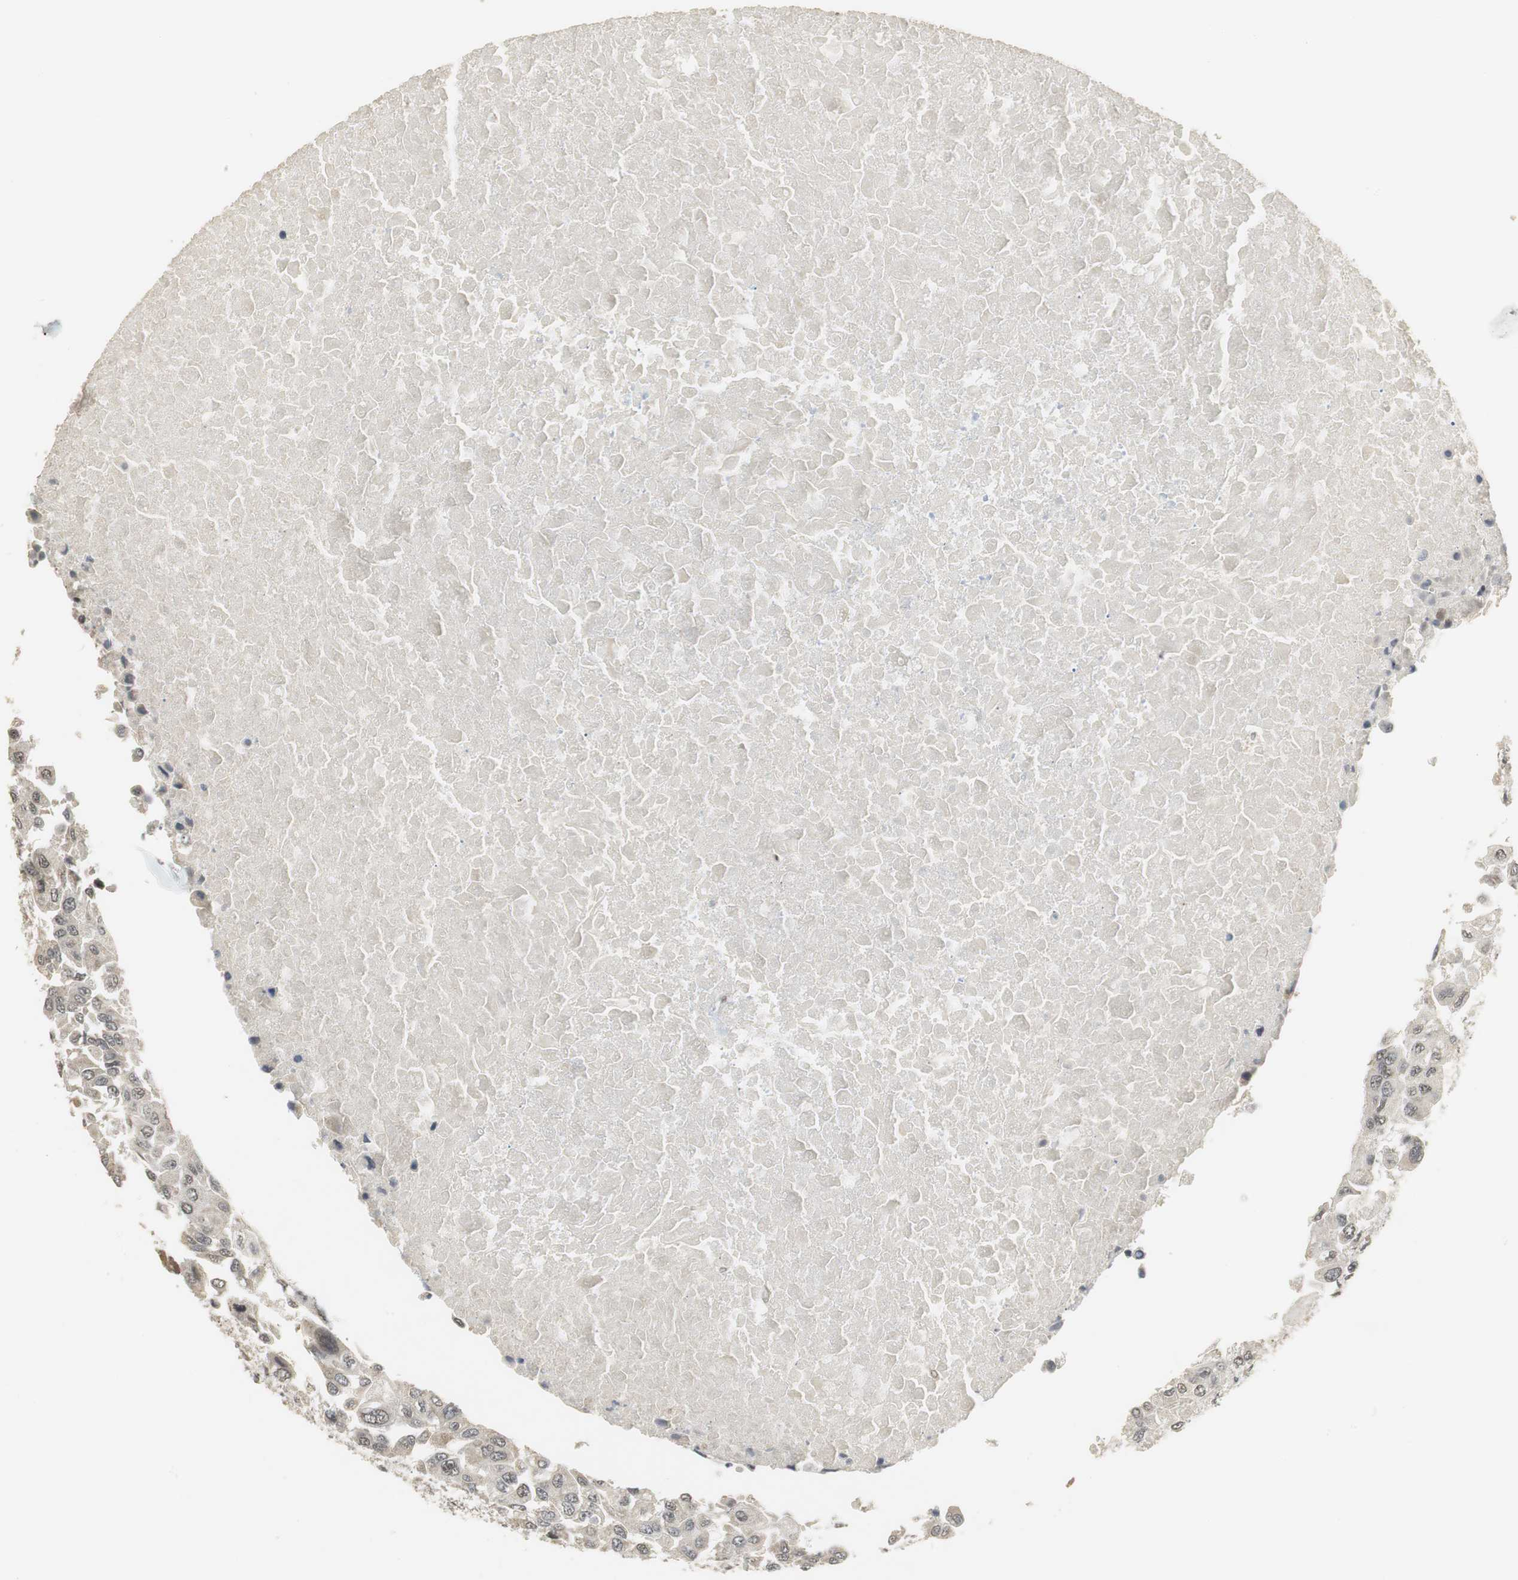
{"staining": {"intensity": "negative", "quantity": "none", "location": "none"}, "tissue": "breast cancer", "cell_type": "Tumor cells", "image_type": "cancer", "snomed": [{"axis": "morphology", "description": "Normal tissue, NOS"}, {"axis": "morphology", "description": "Duct carcinoma"}, {"axis": "topography", "description": "Breast"}], "caption": "Tumor cells show no significant expression in breast cancer (invasive ductal carcinoma).", "gene": "ELOA", "patient": {"sex": "female", "age": 49}}